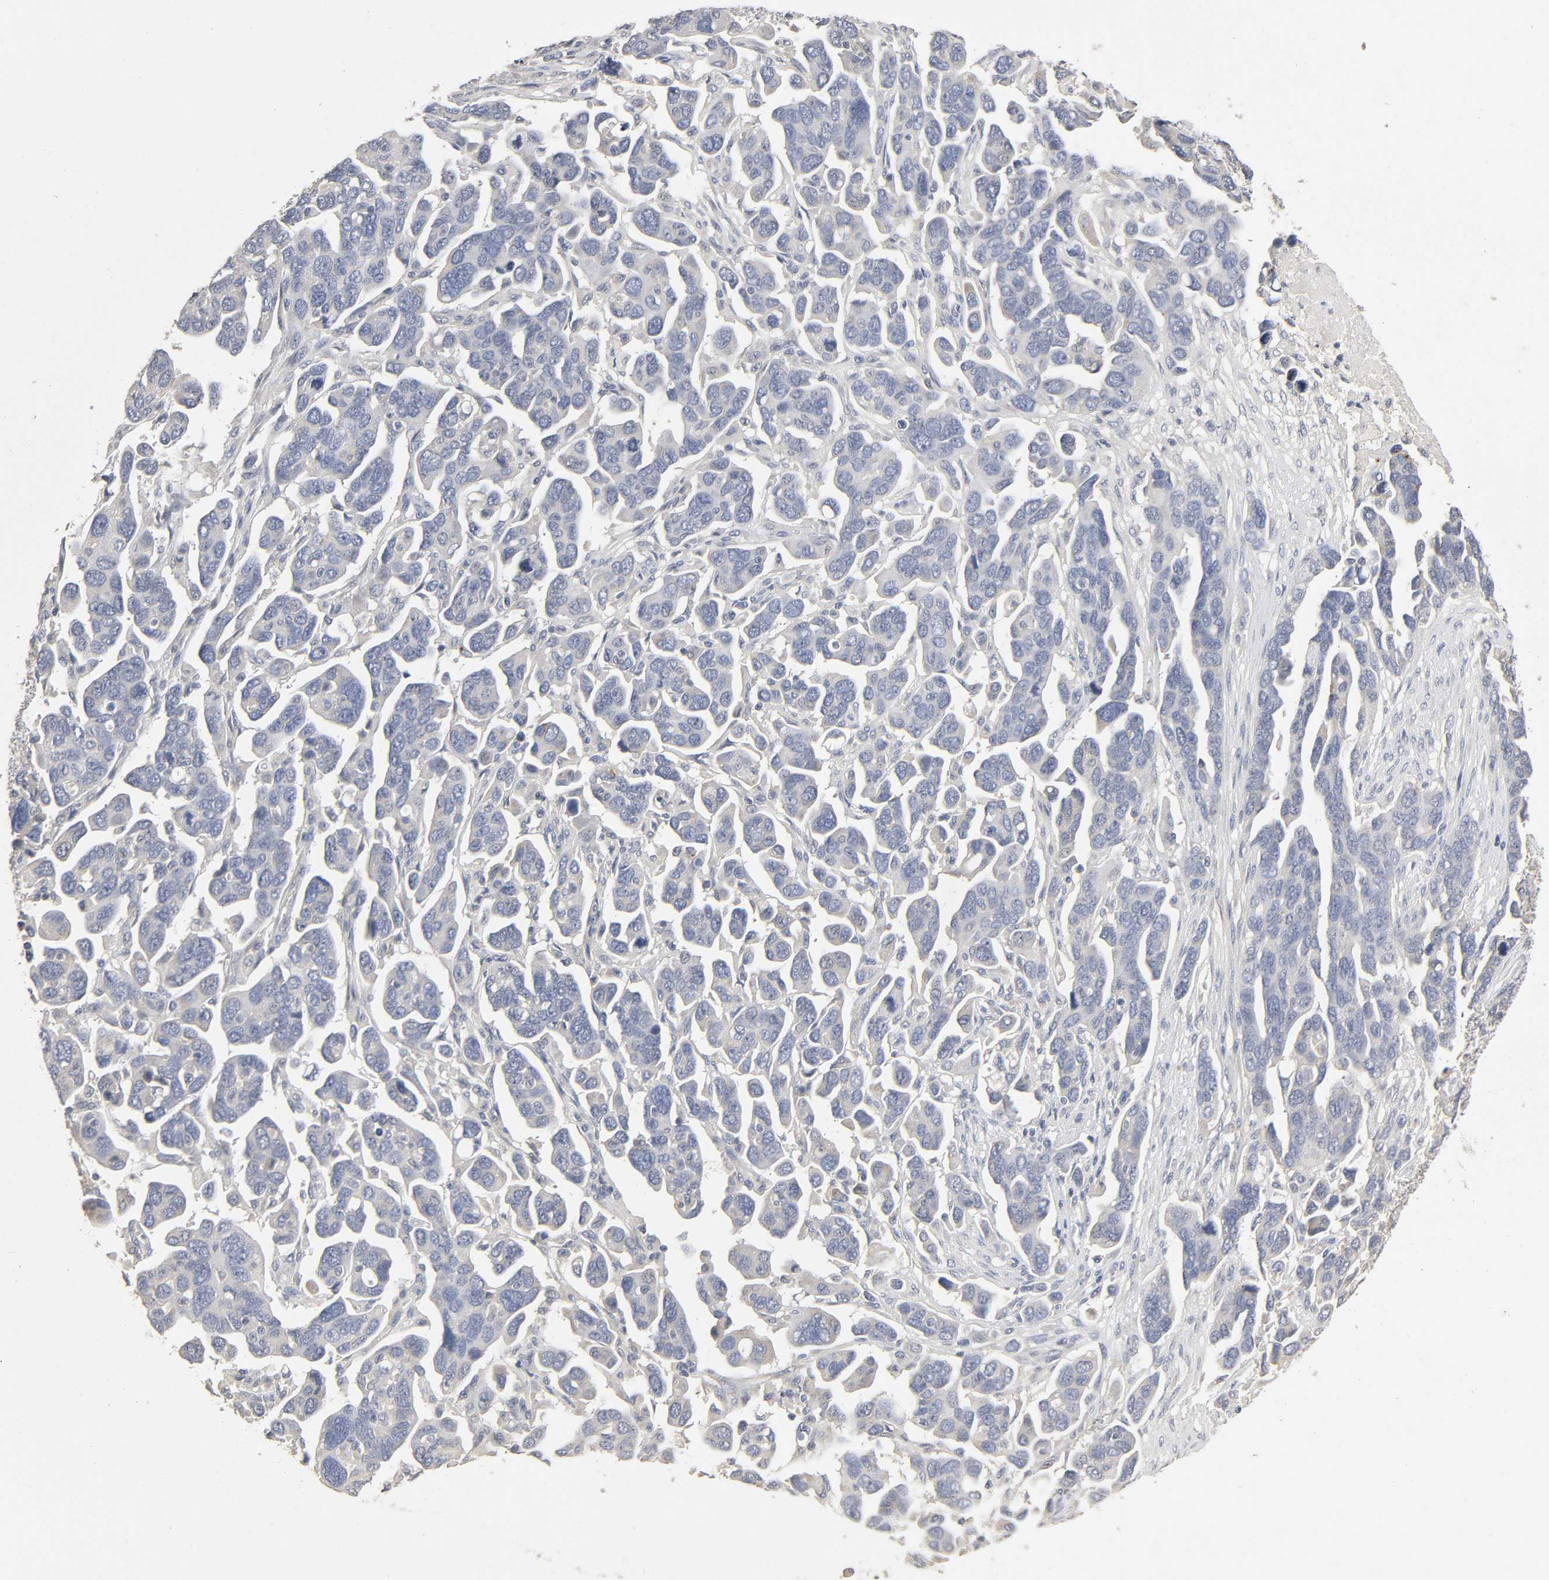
{"staining": {"intensity": "negative", "quantity": "none", "location": "none"}, "tissue": "ovarian cancer", "cell_type": "Tumor cells", "image_type": "cancer", "snomed": [{"axis": "morphology", "description": "Cystadenocarcinoma, serous, NOS"}, {"axis": "topography", "description": "Ovary"}], "caption": "DAB immunohistochemical staining of serous cystadenocarcinoma (ovarian) demonstrates no significant staining in tumor cells.", "gene": "SLC10A2", "patient": {"sex": "female", "age": 54}}